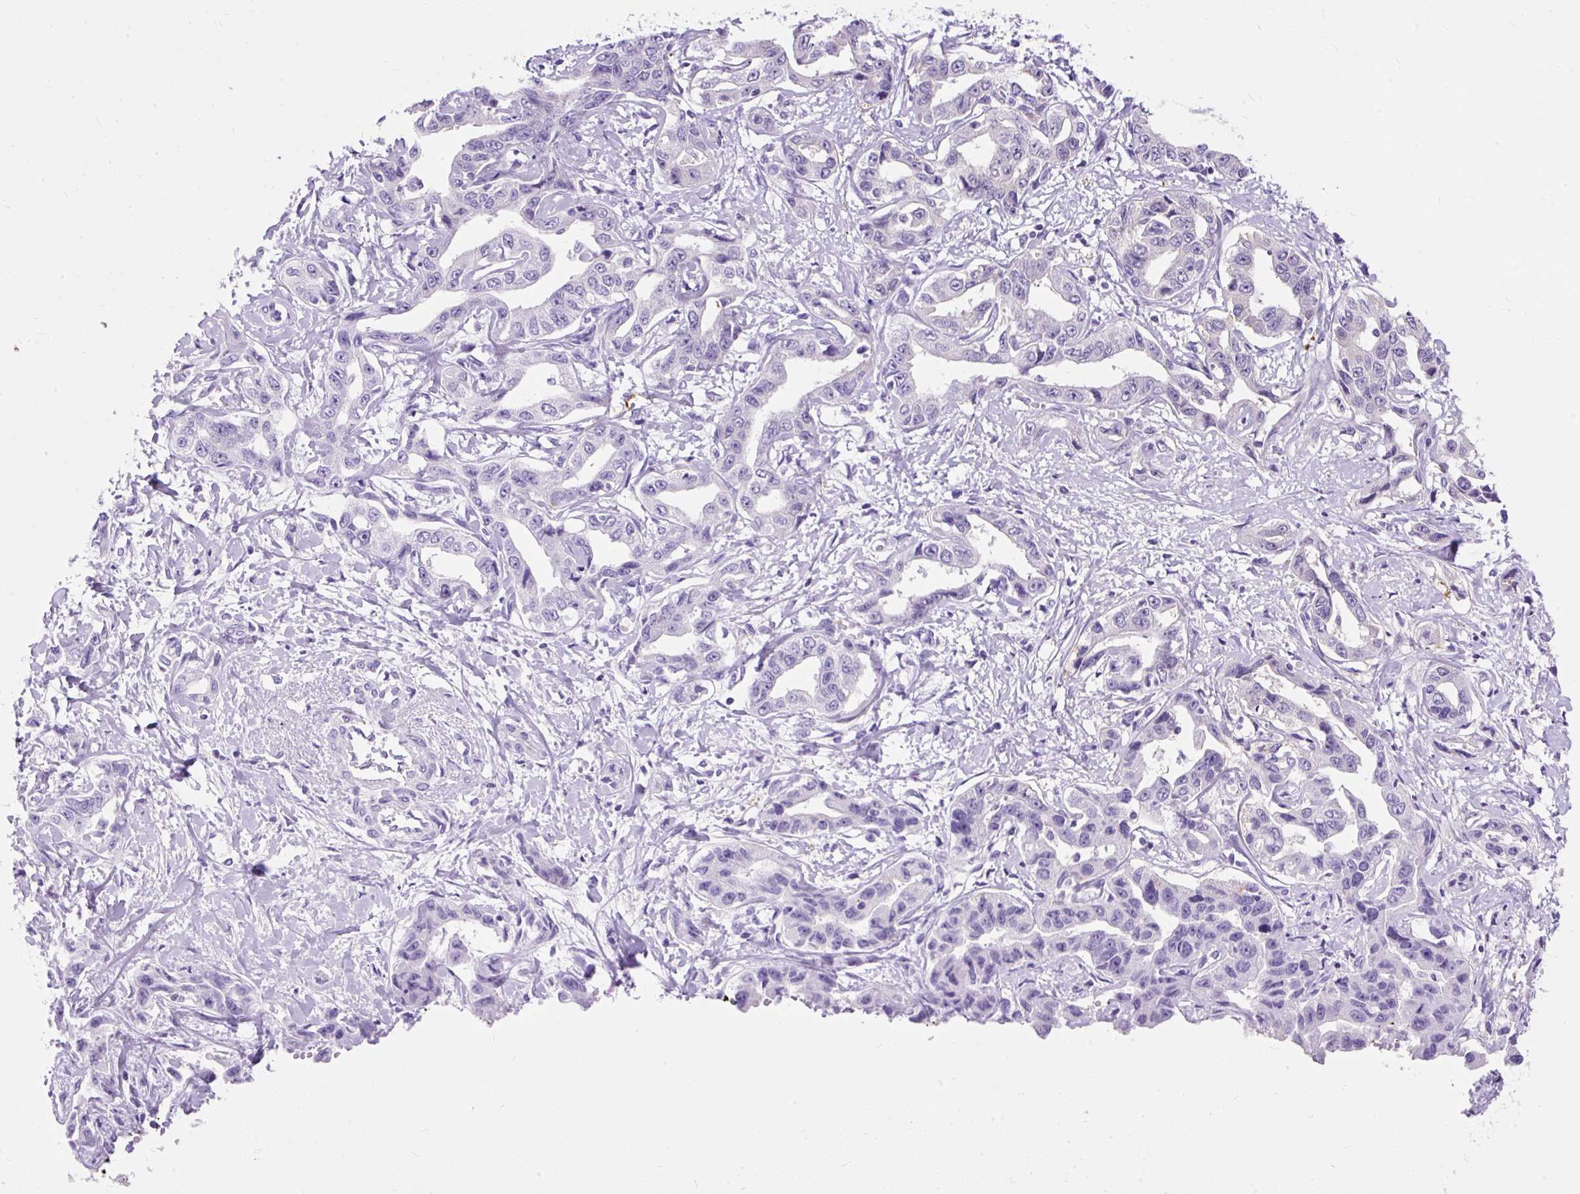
{"staining": {"intensity": "negative", "quantity": "none", "location": "none"}, "tissue": "liver cancer", "cell_type": "Tumor cells", "image_type": "cancer", "snomed": [{"axis": "morphology", "description": "Cholangiocarcinoma"}, {"axis": "topography", "description": "Liver"}], "caption": "Immunohistochemistry (IHC) photomicrograph of human liver cancer stained for a protein (brown), which reveals no positivity in tumor cells.", "gene": "PVALB", "patient": {"sex": "male", "age": 59}}